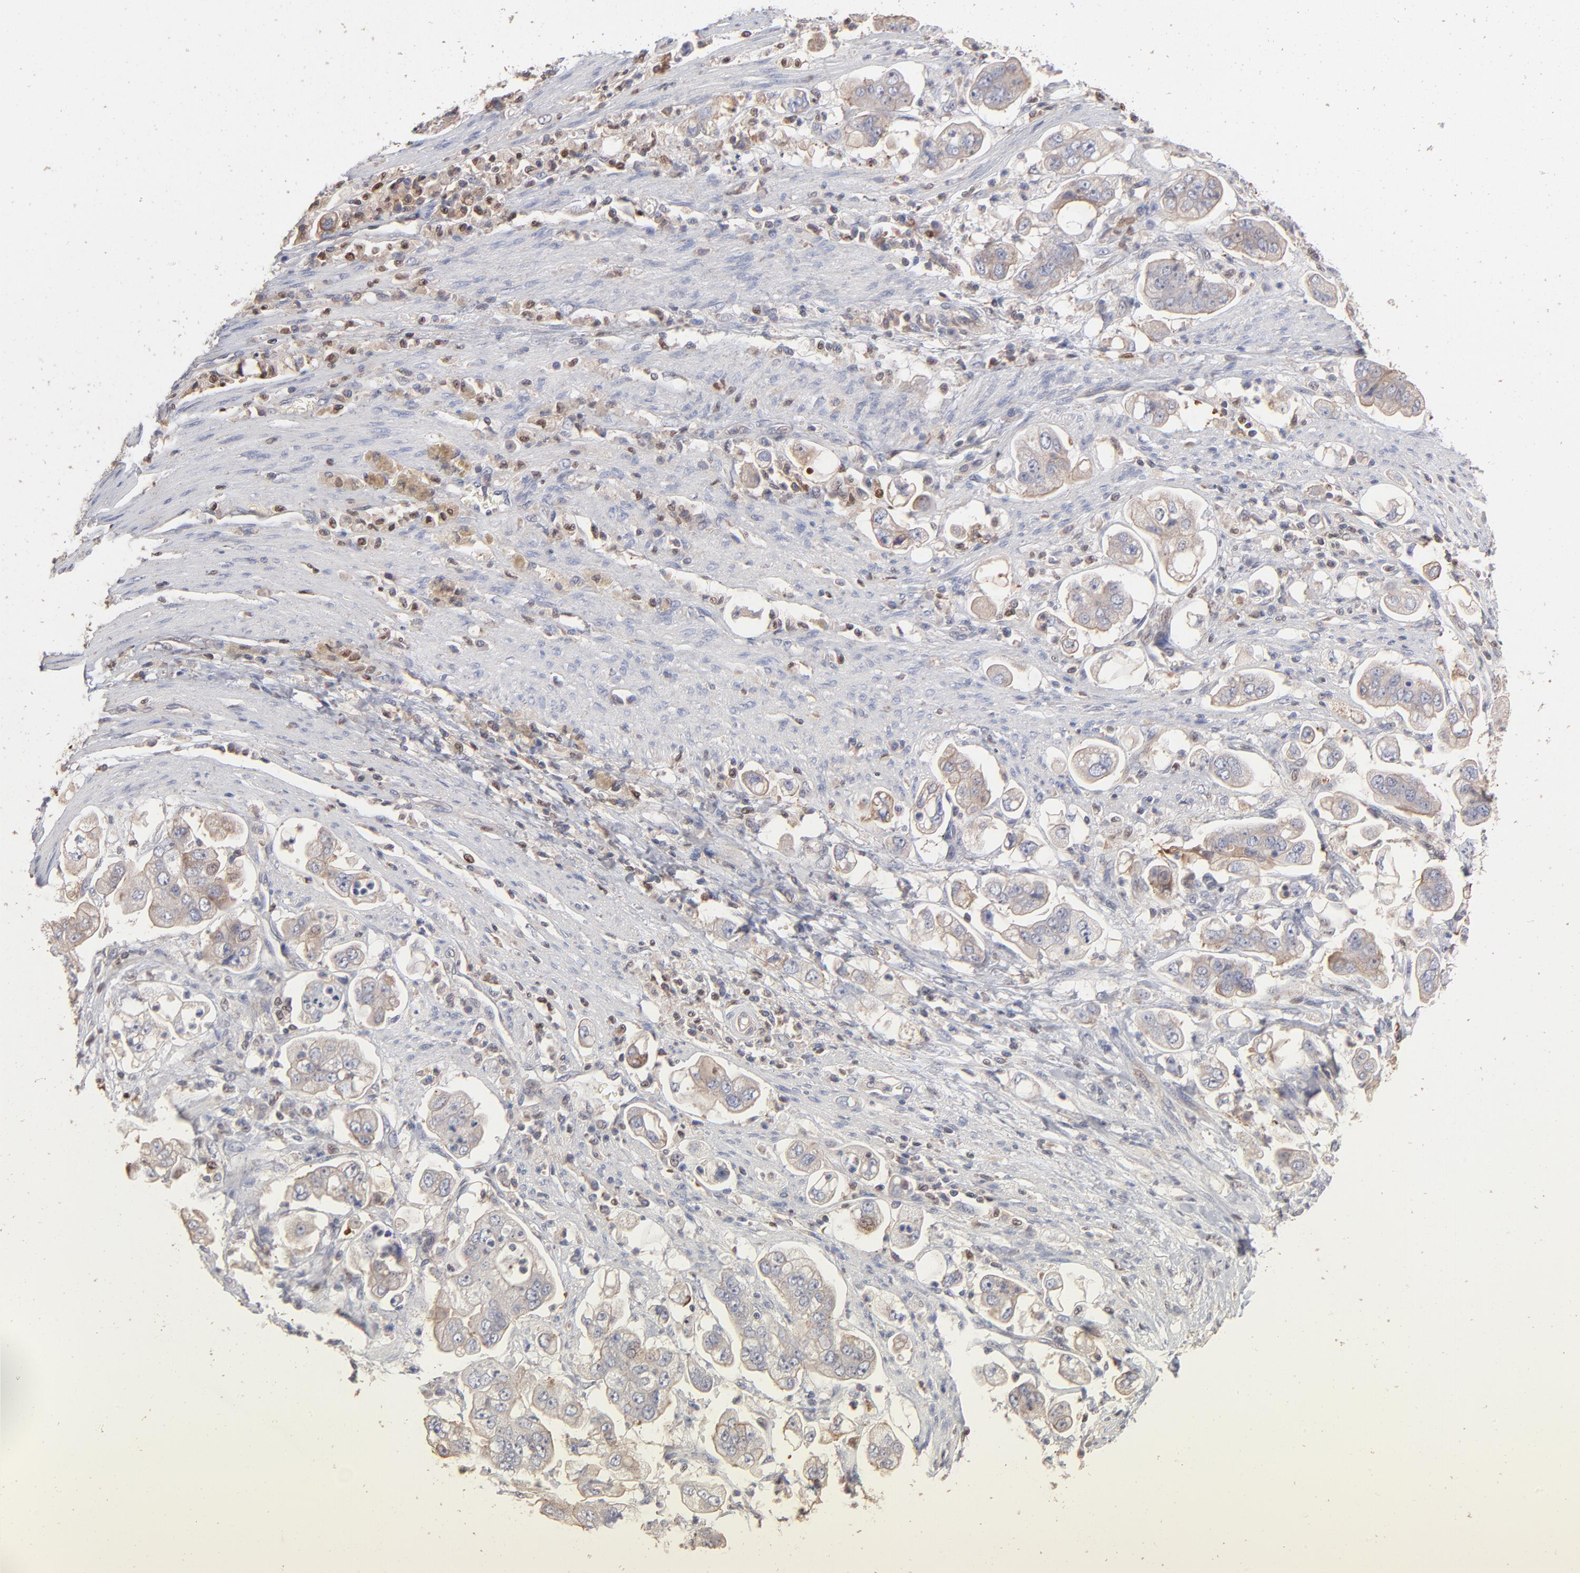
{"staining": {"intensity": "negative", "quantity": "none", "location": "none"}, "tissue": "stomach cancer", "cell_type": "Tumor cells", "image_type": "cancer", "snomed": [{"axis": "morphology", "description": "Adenocarcinoma, NOS"}, {"axis": "topography", "description": "Stomach"}], "caption": "IHC of stomach cancer reveals no staining in tumor cells.", "gene": "ARHGEF6", "patient": {"sex": "male", "age": 62}}